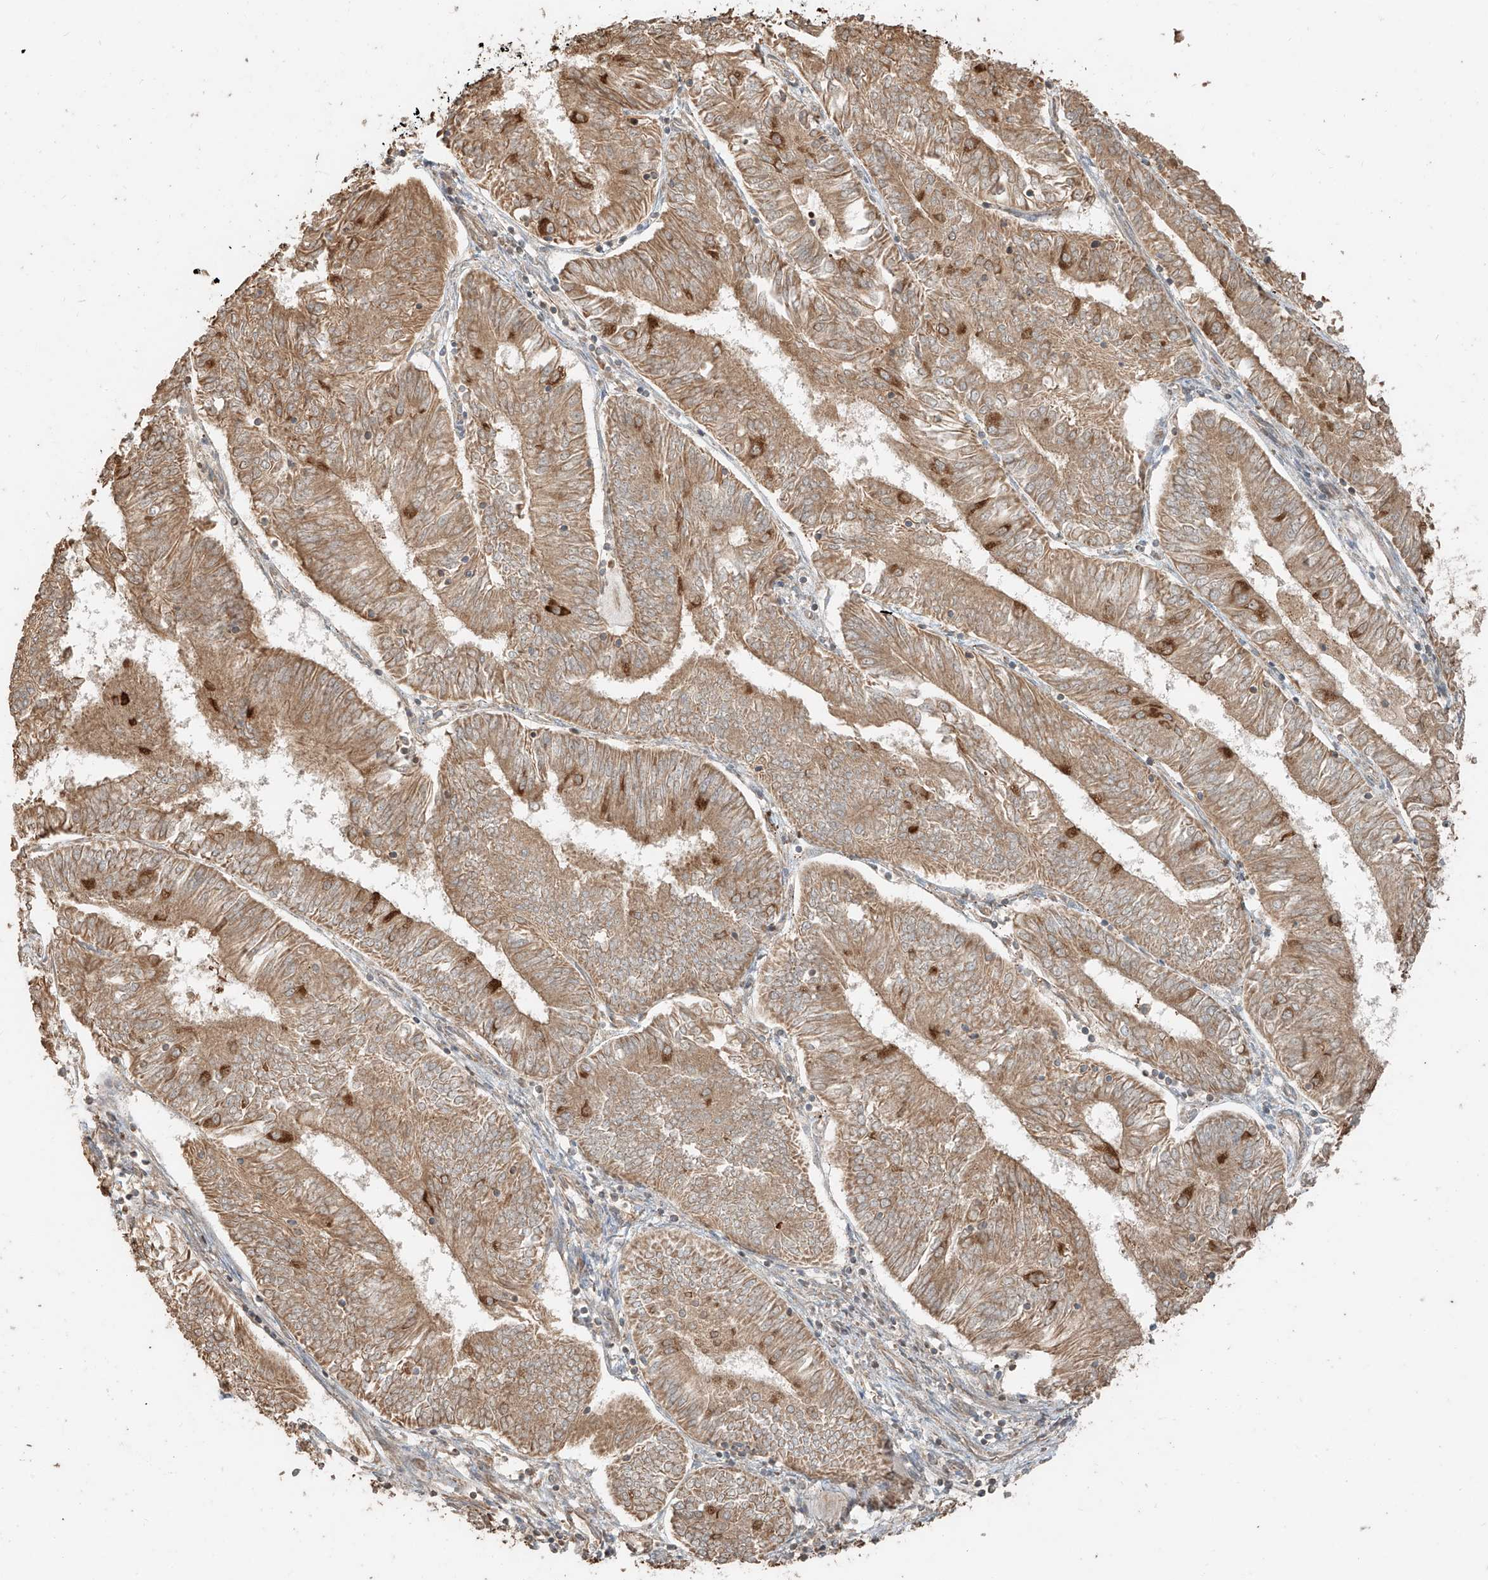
{"staining": {"intensity": "moderate", "quantity": ">75%", "location": "cytoplasmic/membranous"}, "tissue": "endometrial cancer", "cell_type": "Tumor cells", "image_type": "cancer", "snomed": [{"axis": "morphology", "description": "Adenocarcinoma, NOS"}, {"axis": "topography", "description": "Endometrium"}], "caption": "Endometrial cancer (adenocarcinoma) stained with a protein marker exhibits moderate staining in tumor cells.", "gene": "ANKZF1", "patient": {"sex": "female", "age": 58}}